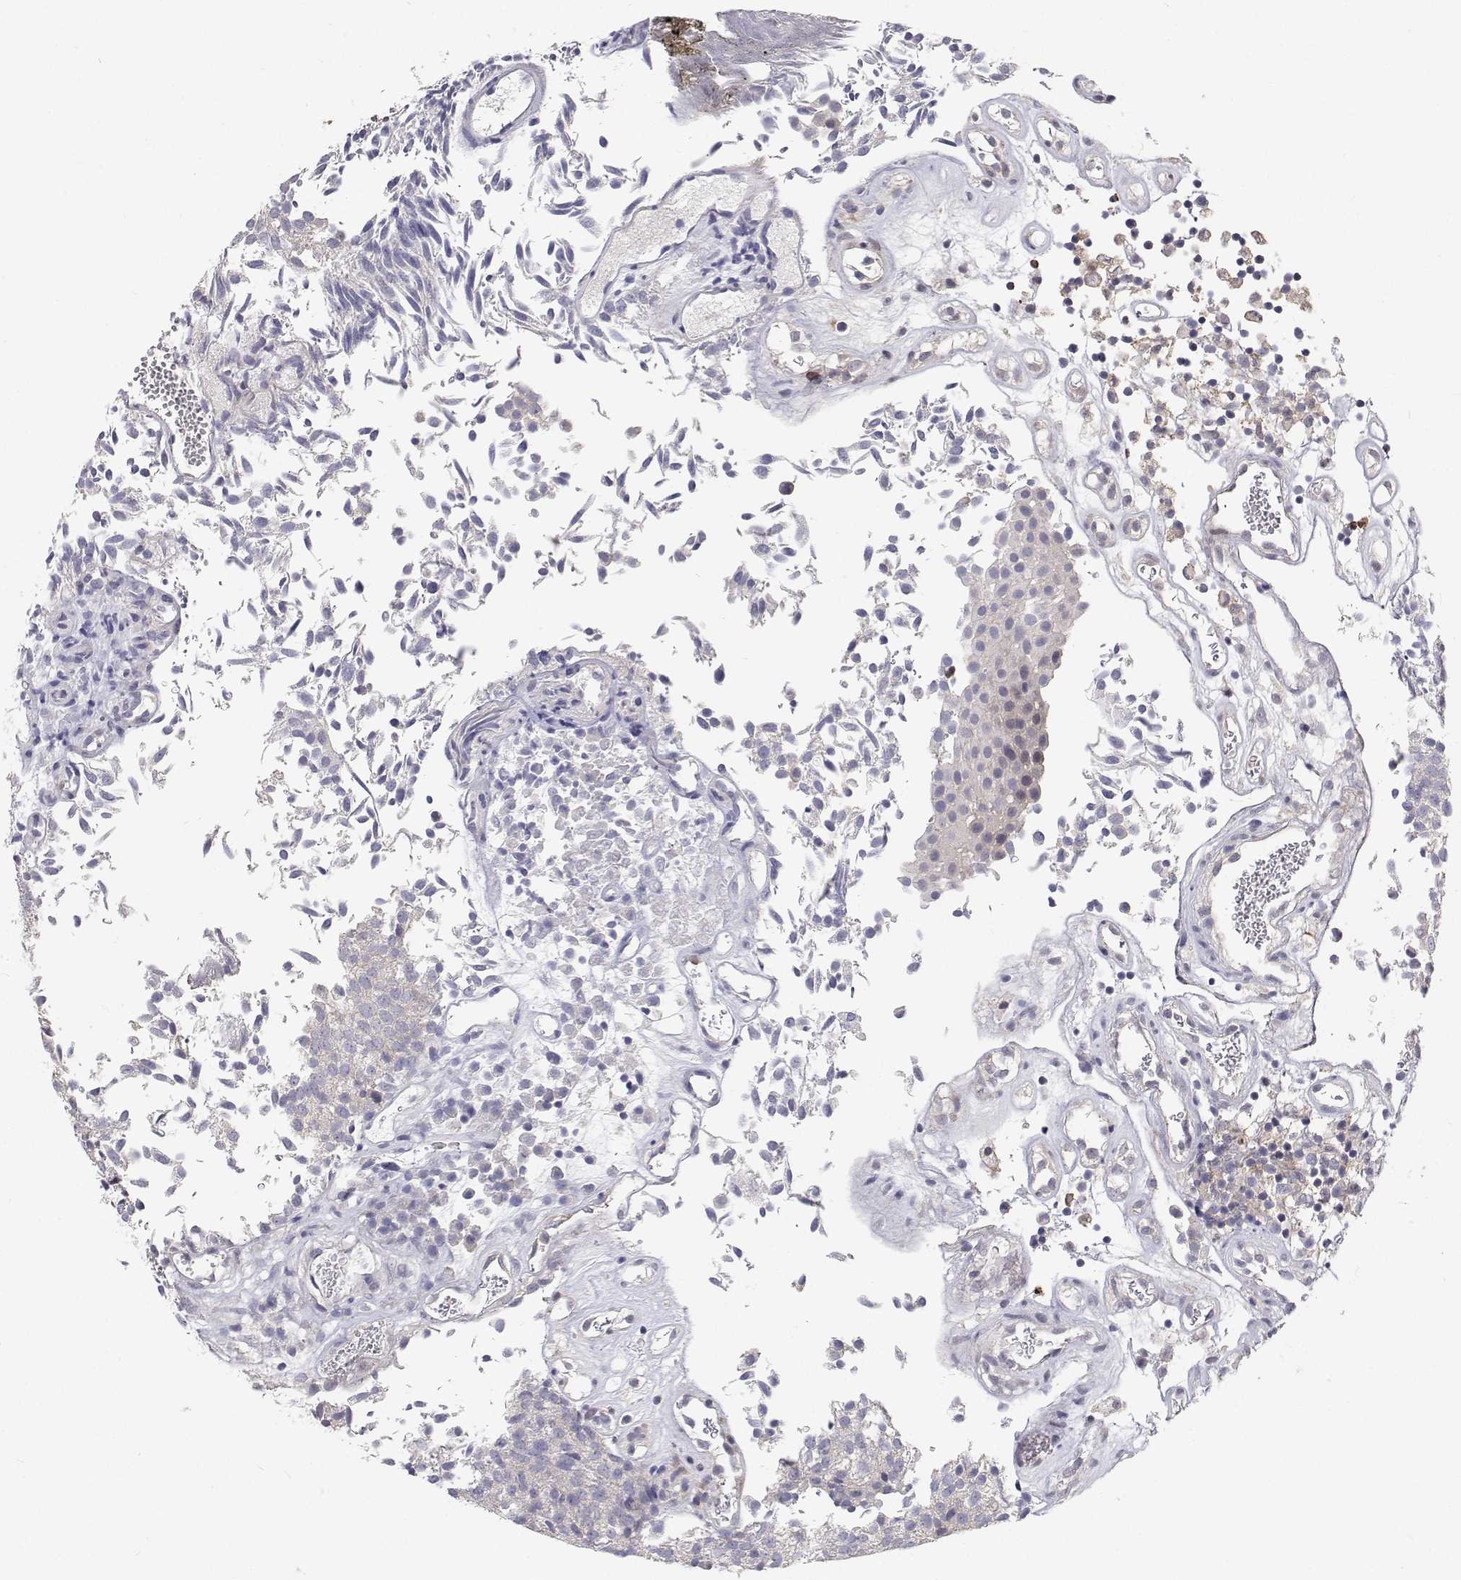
{"staining": {"intensity": "negative", "quantity": "none", "location": "none"}, "tissue": "urothelial cancer", "cell_type": "Tumor cells", "image_type": "cancer", "snomed": [{"axis": "morphology", "description": "Urothelial carcinoma, Low grade"}, {"axis": "topography", "description": "Urinary bladder"}], "caption": "The image exhibits no significant staining in tumor cells of urothelial cancer.", "gene": "MYPN", "patient": {"sex": "female", "age": 79}}